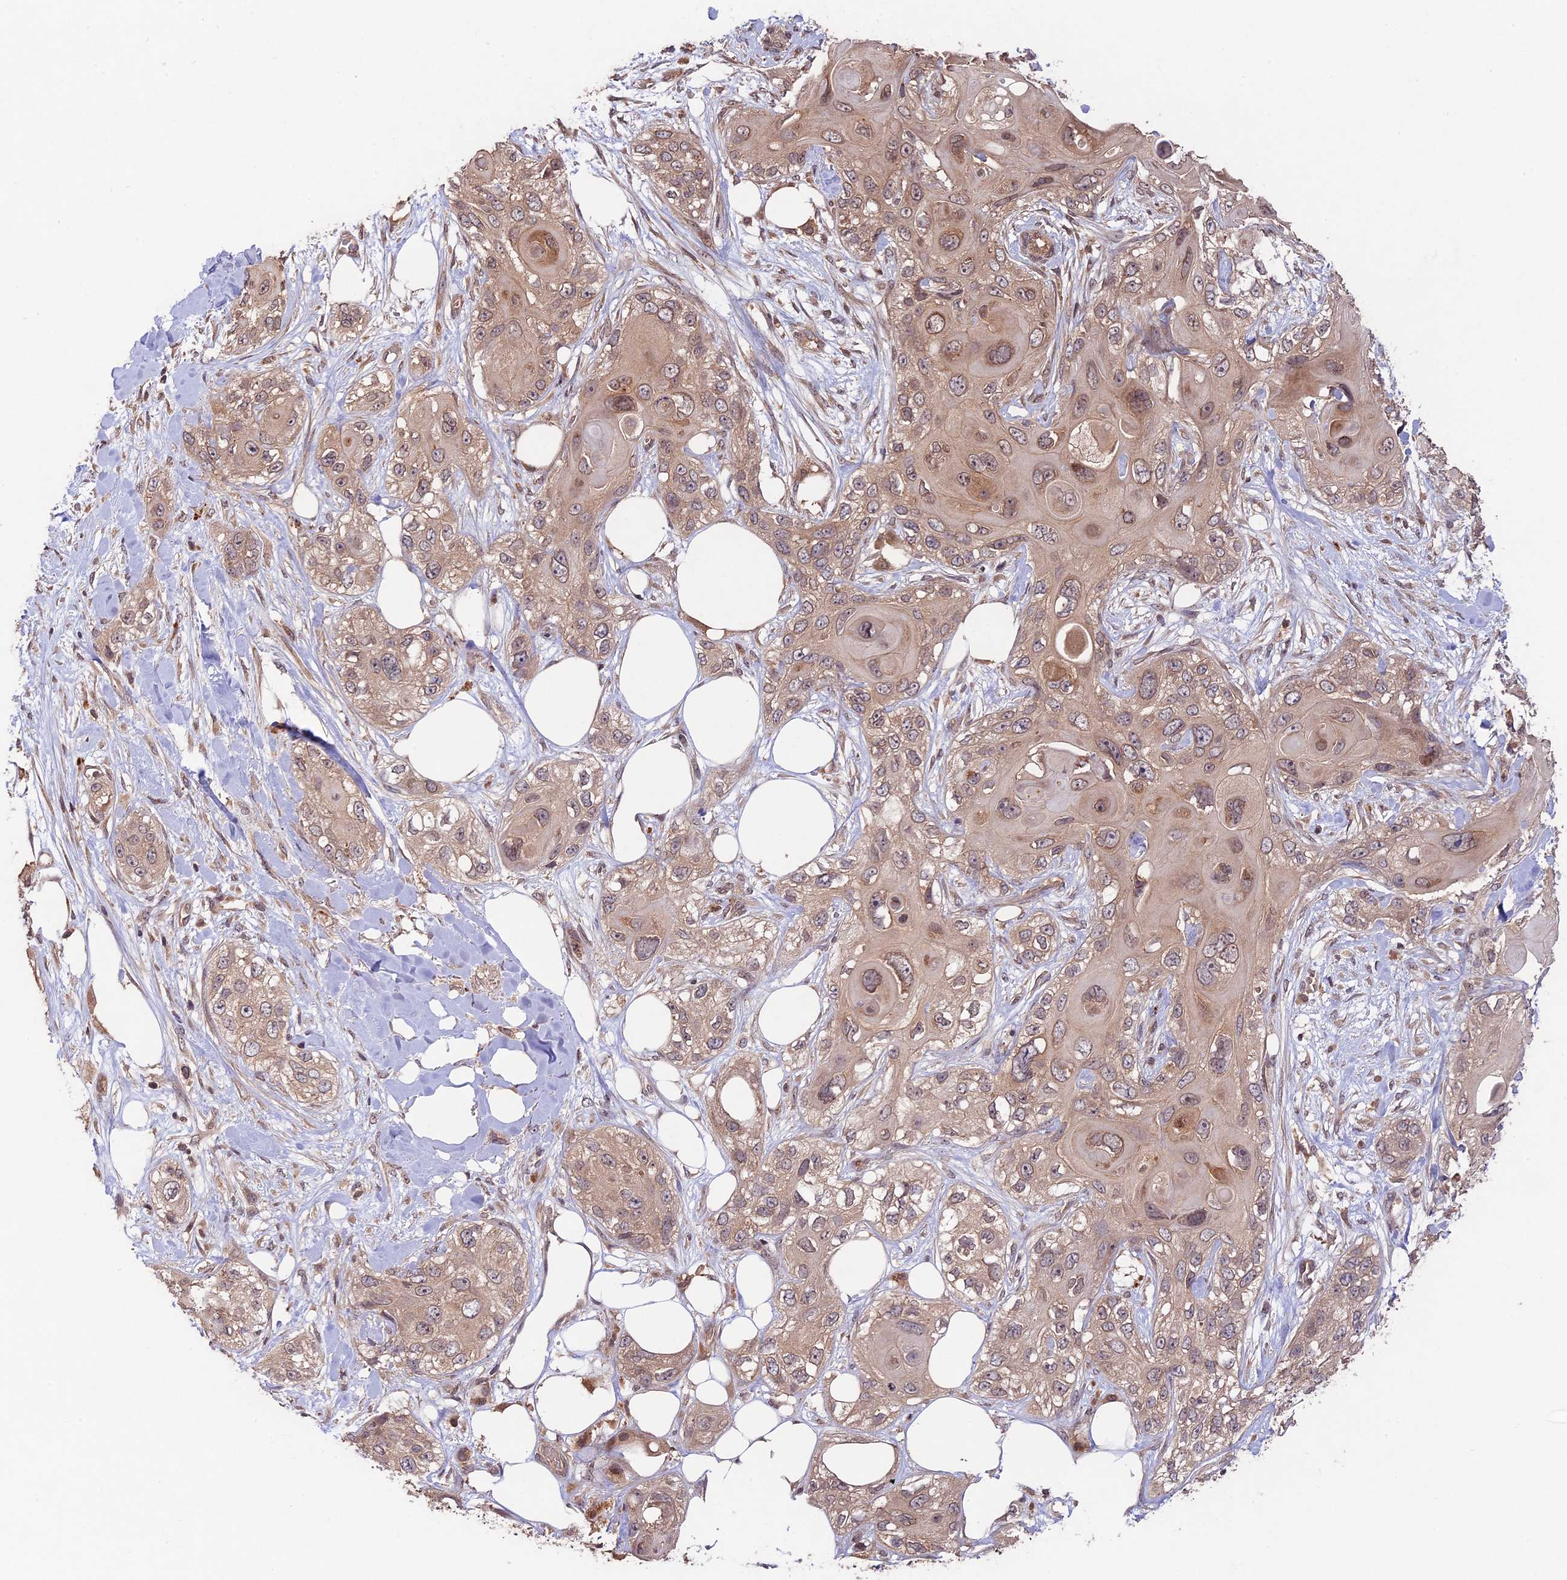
{"staining": {"intensity": "weak", "quantity": "25%-75%", "location": "cytoplasmic/membranous"}, "tissue": "skin cancer", "cell_type": "Tumor cells", "image_type": "cancer", "snomed": [{"axis": "morphology", "description": "Normal tissue, NOS"}, {"axis": "morphology", "description": "Squamous cell carcinoma, NOS"}, {"axis": "topography", "description": "Skin"}], "caption": "Skin squamous cell carcinoma stained with DAB immunohistochemistry demonstrates low levels of weak cytoplasmic/membranous expression in about 25%-75% of tumor cells.", "gene": "CHAC1", "patient": {"sex": "male", "age": 72}}